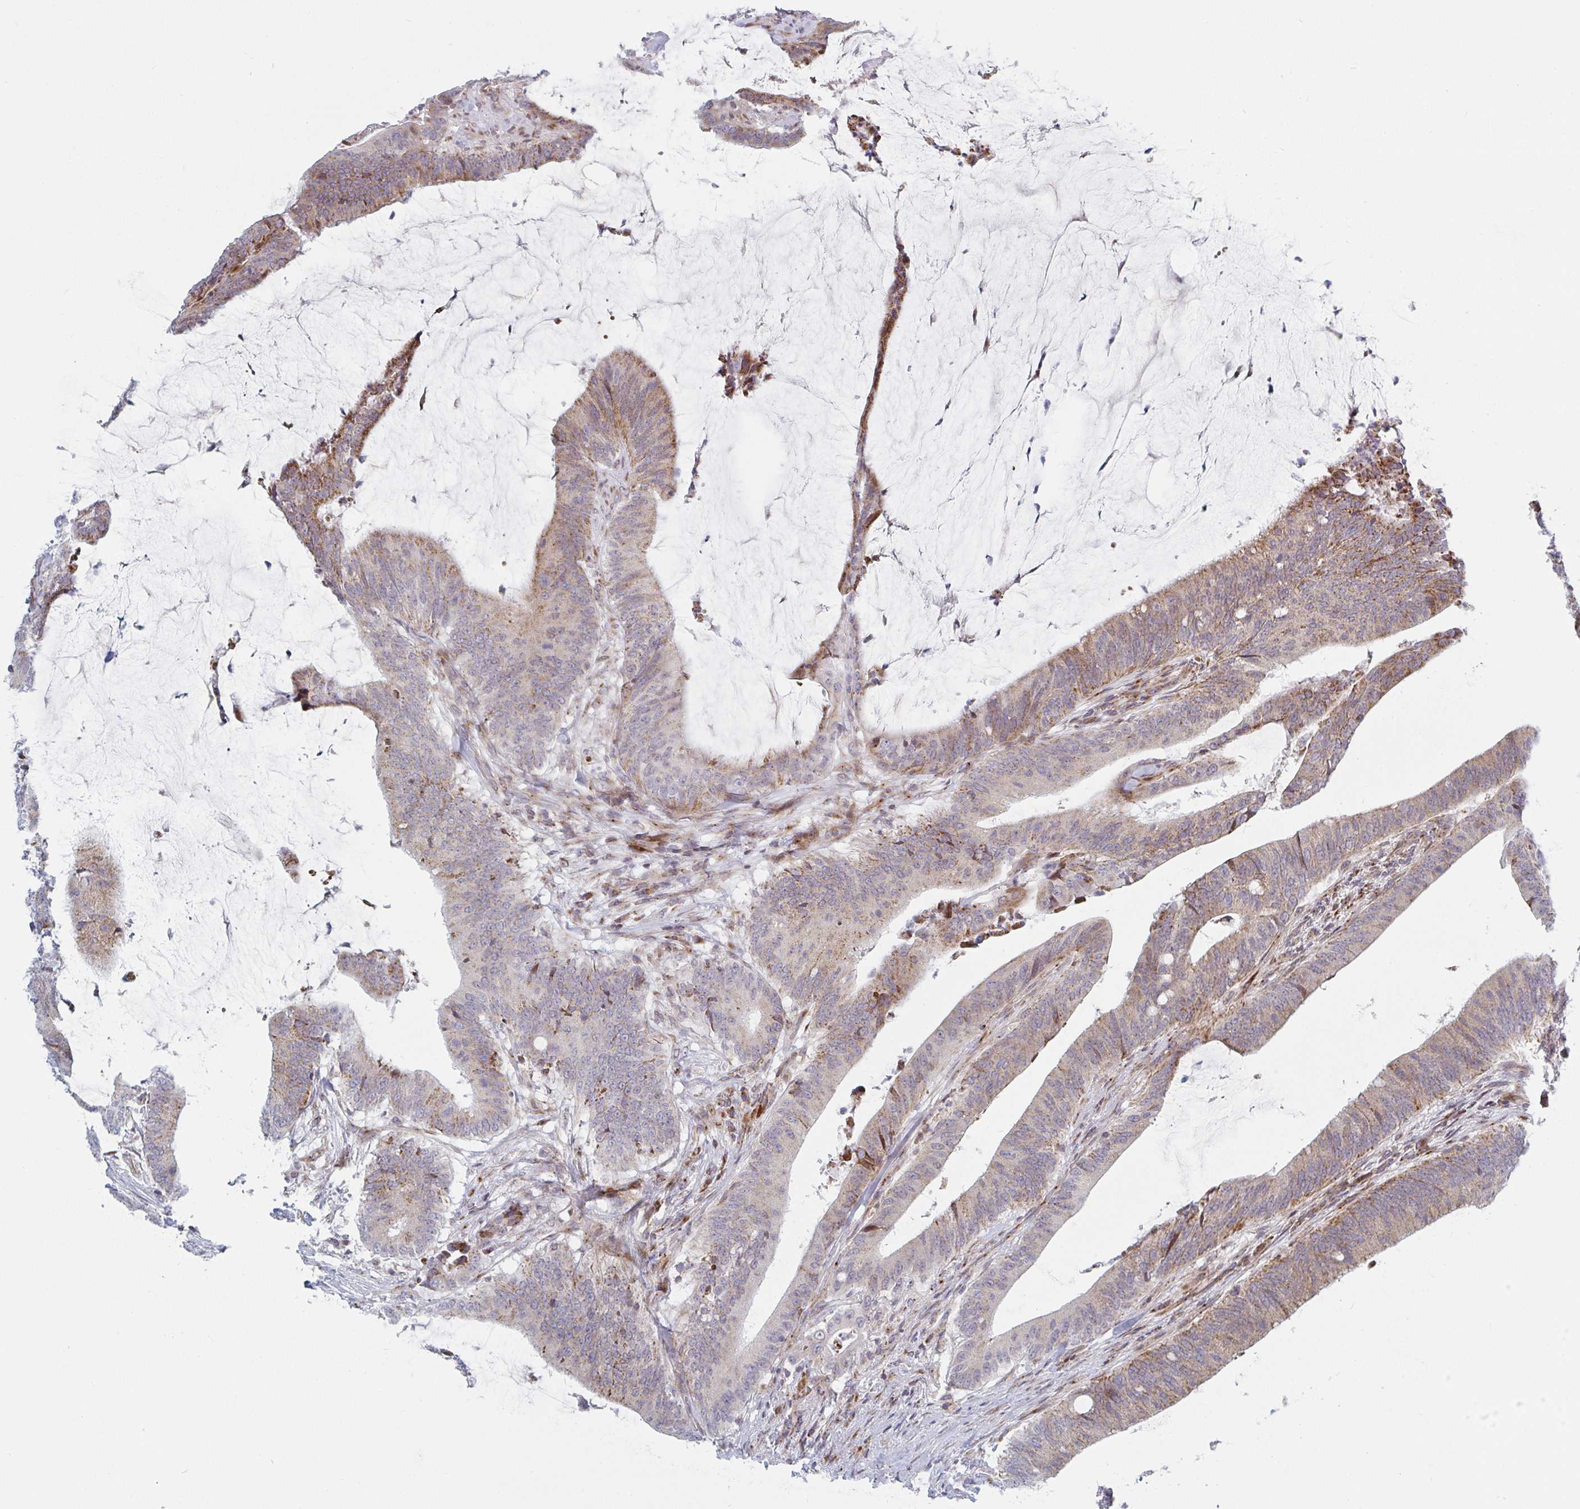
{"staining": {"intensity": "moderate", "quantity": "25%-75%", "location": "cytoplasmic/membranous"}, "tissue": "colorectal cancer", "cell_type": "Tumor cells", "image_type": "cancer", "snomed": [{"axis": "morphology", "description": "Adenocarcinoma, NOS"}, {"axis": "topography", "description": "Colon"}], "caption": "Adenocarcinoma (colorectal) stained with a protein marker exhibits moderate staining in tumor cells.", "gene": "PRKCH", "patient": {"sex": "female", "age": 43}}